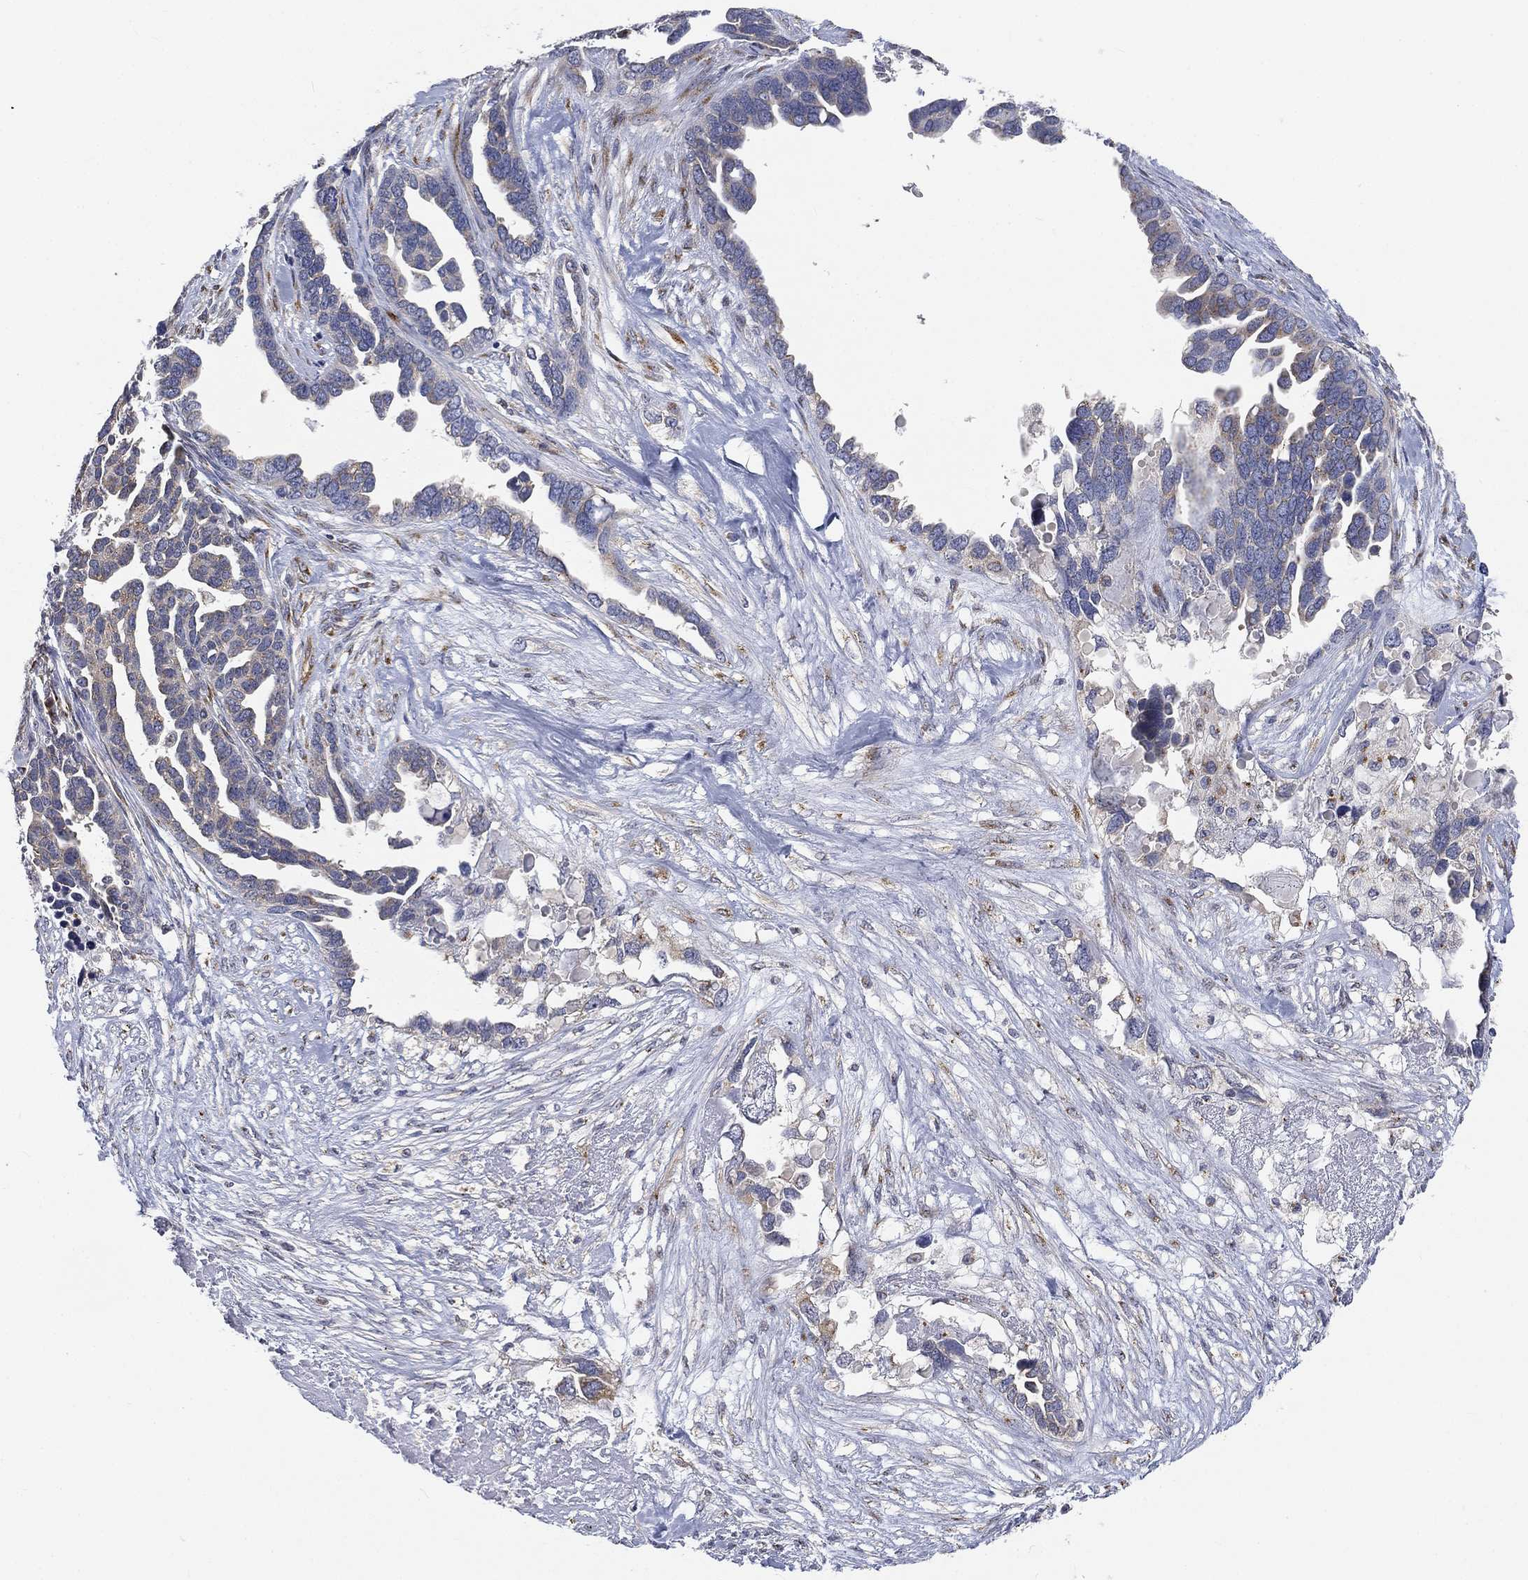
{"staining": {"intensity": "weak", "quantity": "25%-75%", "location": "cytoplasmic/membranous"}, "tissue": "ovarian cancer", "cell_type": "Tumor cells", "image_type": "cancer", "snomed": [{"axis": "morphology", "description": "Cystadenocarcinoma, serous, NOS"}, {"axis": "topography", "description": "Ovary"}], "caption": "An image showing weak cytoplasmic/membranous staining in about 25%-75% of tumor cells in serous cystadenocarcinoma (ovarian), as visualized by brown immunohistochemical staining.", "gene": "TICAM1", "patient": {"sex": "female", "age": 54}}